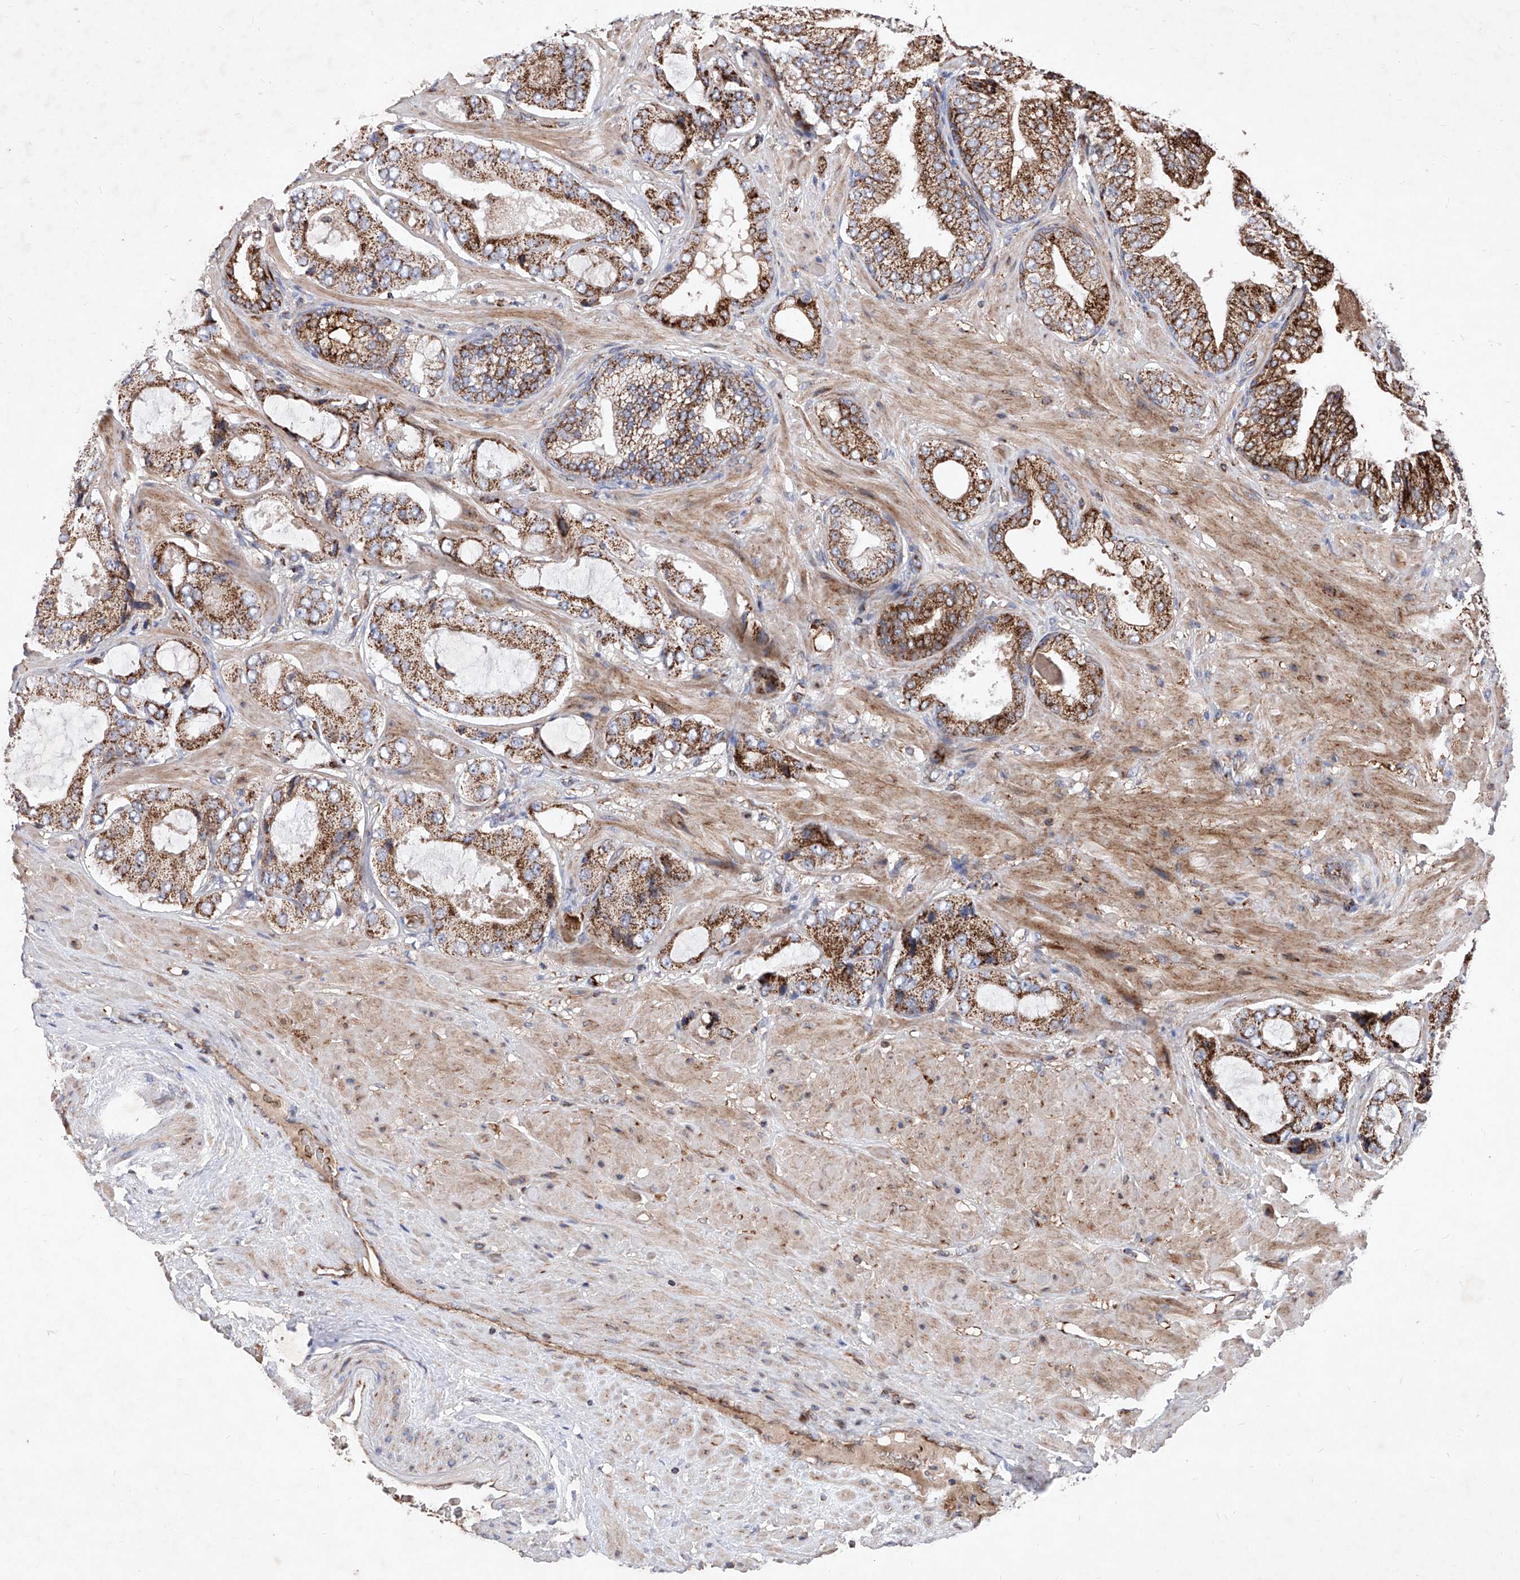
{"staining": {"intensity": "strong", "quantity": ">75%", "location": "cytoplasmic/membranous"}, "tissue": "prostate cancer", "cell_type": "Tumor cells", "image_type": "cancer", "snomed": [{"axis": "morphology", "description": "Adenocarcinoma, High grade"}, {"axis": "topography", "description": "Prostate"}], "caption": "Brown immunohistochemical staining in prostate cancer reveals strong cytoplasmic/membranous expression in about >75% of tumor cells.", "gene": "SEMA6A", "patient": {"sex": "male", "age": 59}}